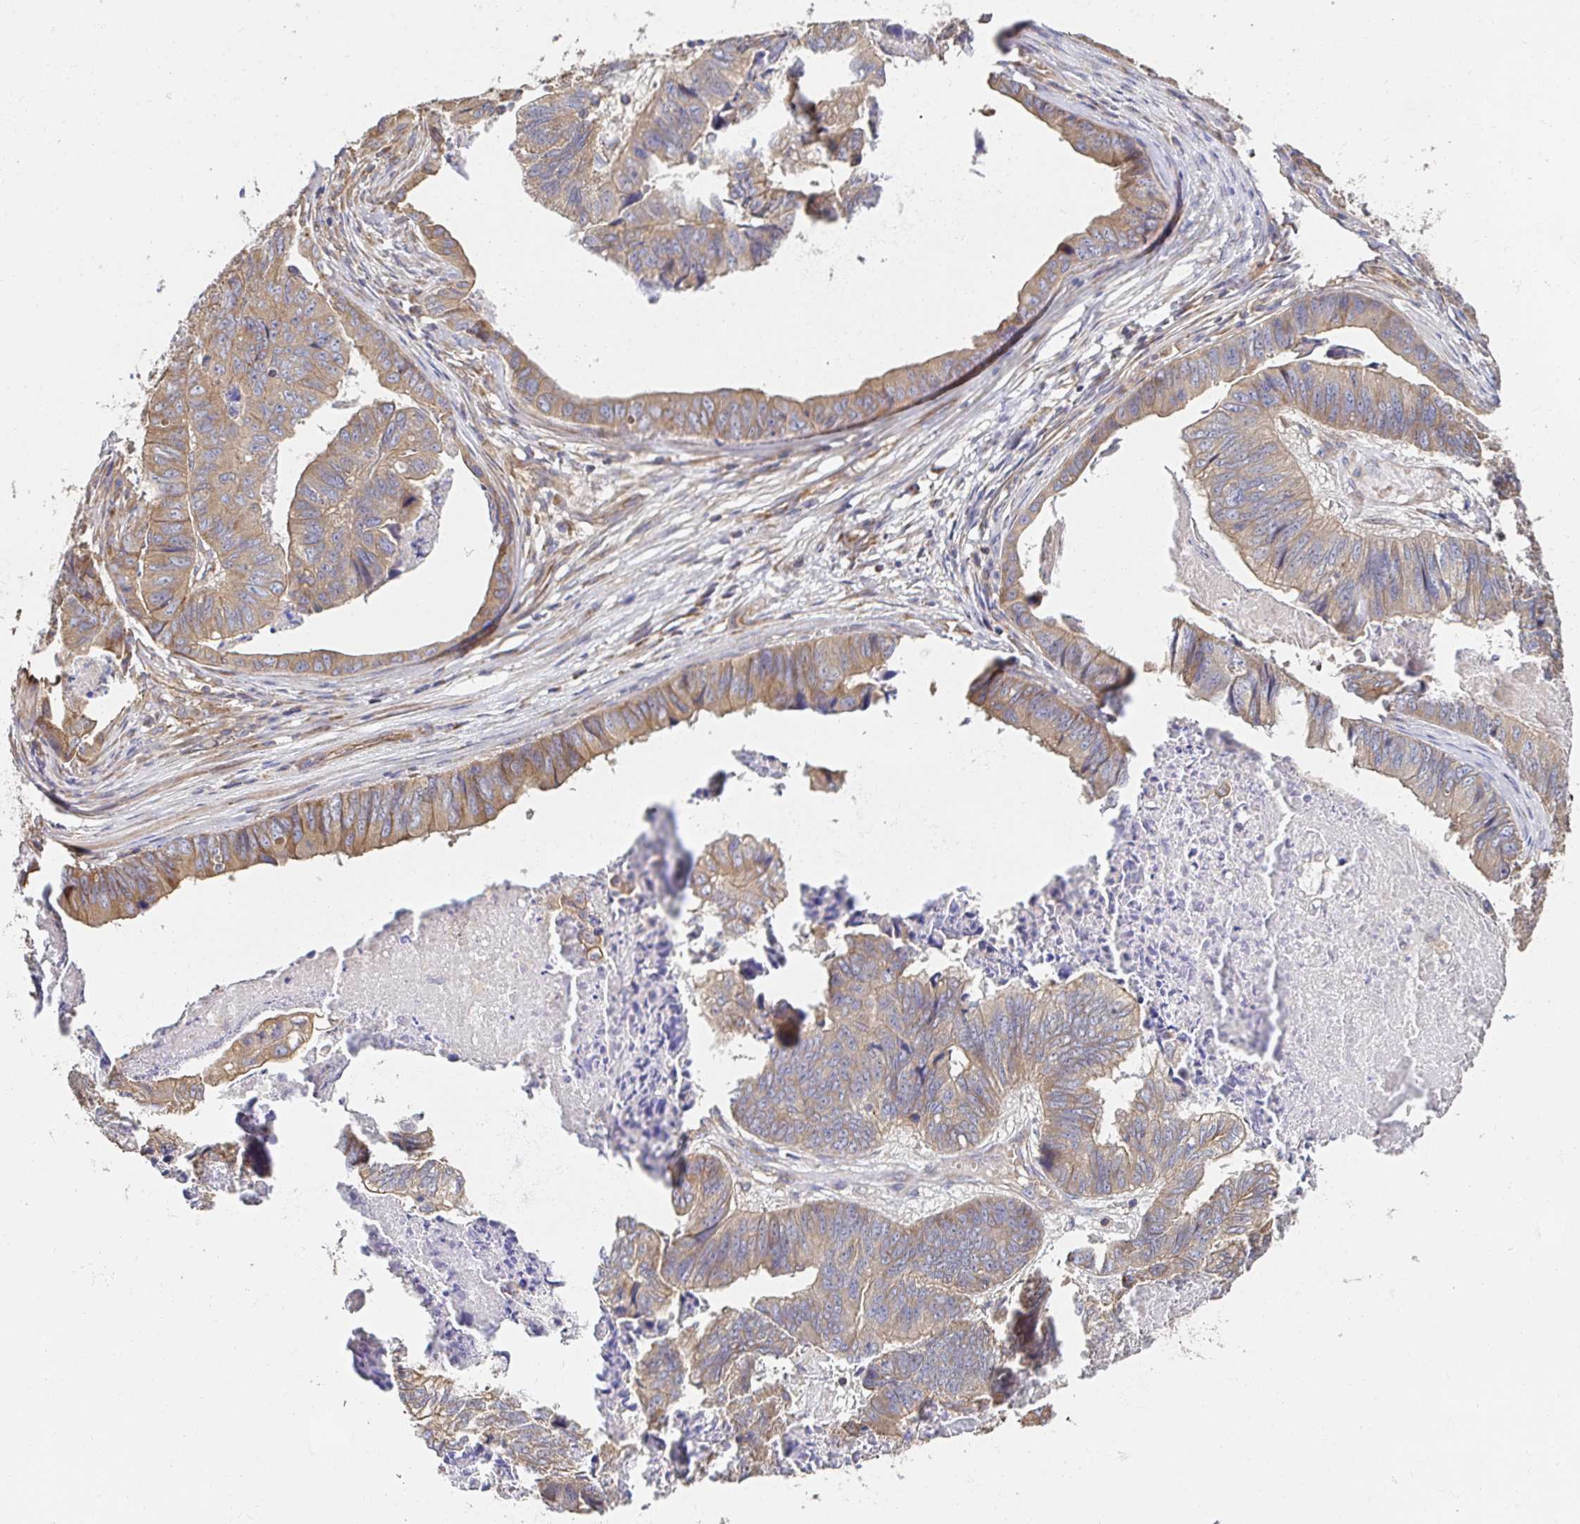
{"staining": {"intensity": "weak", "quantity": ">75%", "location": "cytoplasmic/membranous"}, "tissue": "stomach cancer", "cell_type": "Tumor cells", "image_type": "cancer", "snomed": [{"axis": "morphology", "description": "Adenocarcinoma, NOS"}, {"axis": "topography", "description": "Stomach, lower"}], "caption": "A low amount of weak cytoplasmic/membranous positivity is seen in approximately >75% of tumor cells in stomach adenocarcinoma tissue.", "gene": "APBB1", "patient": {"sex": "male", "age": 77}}